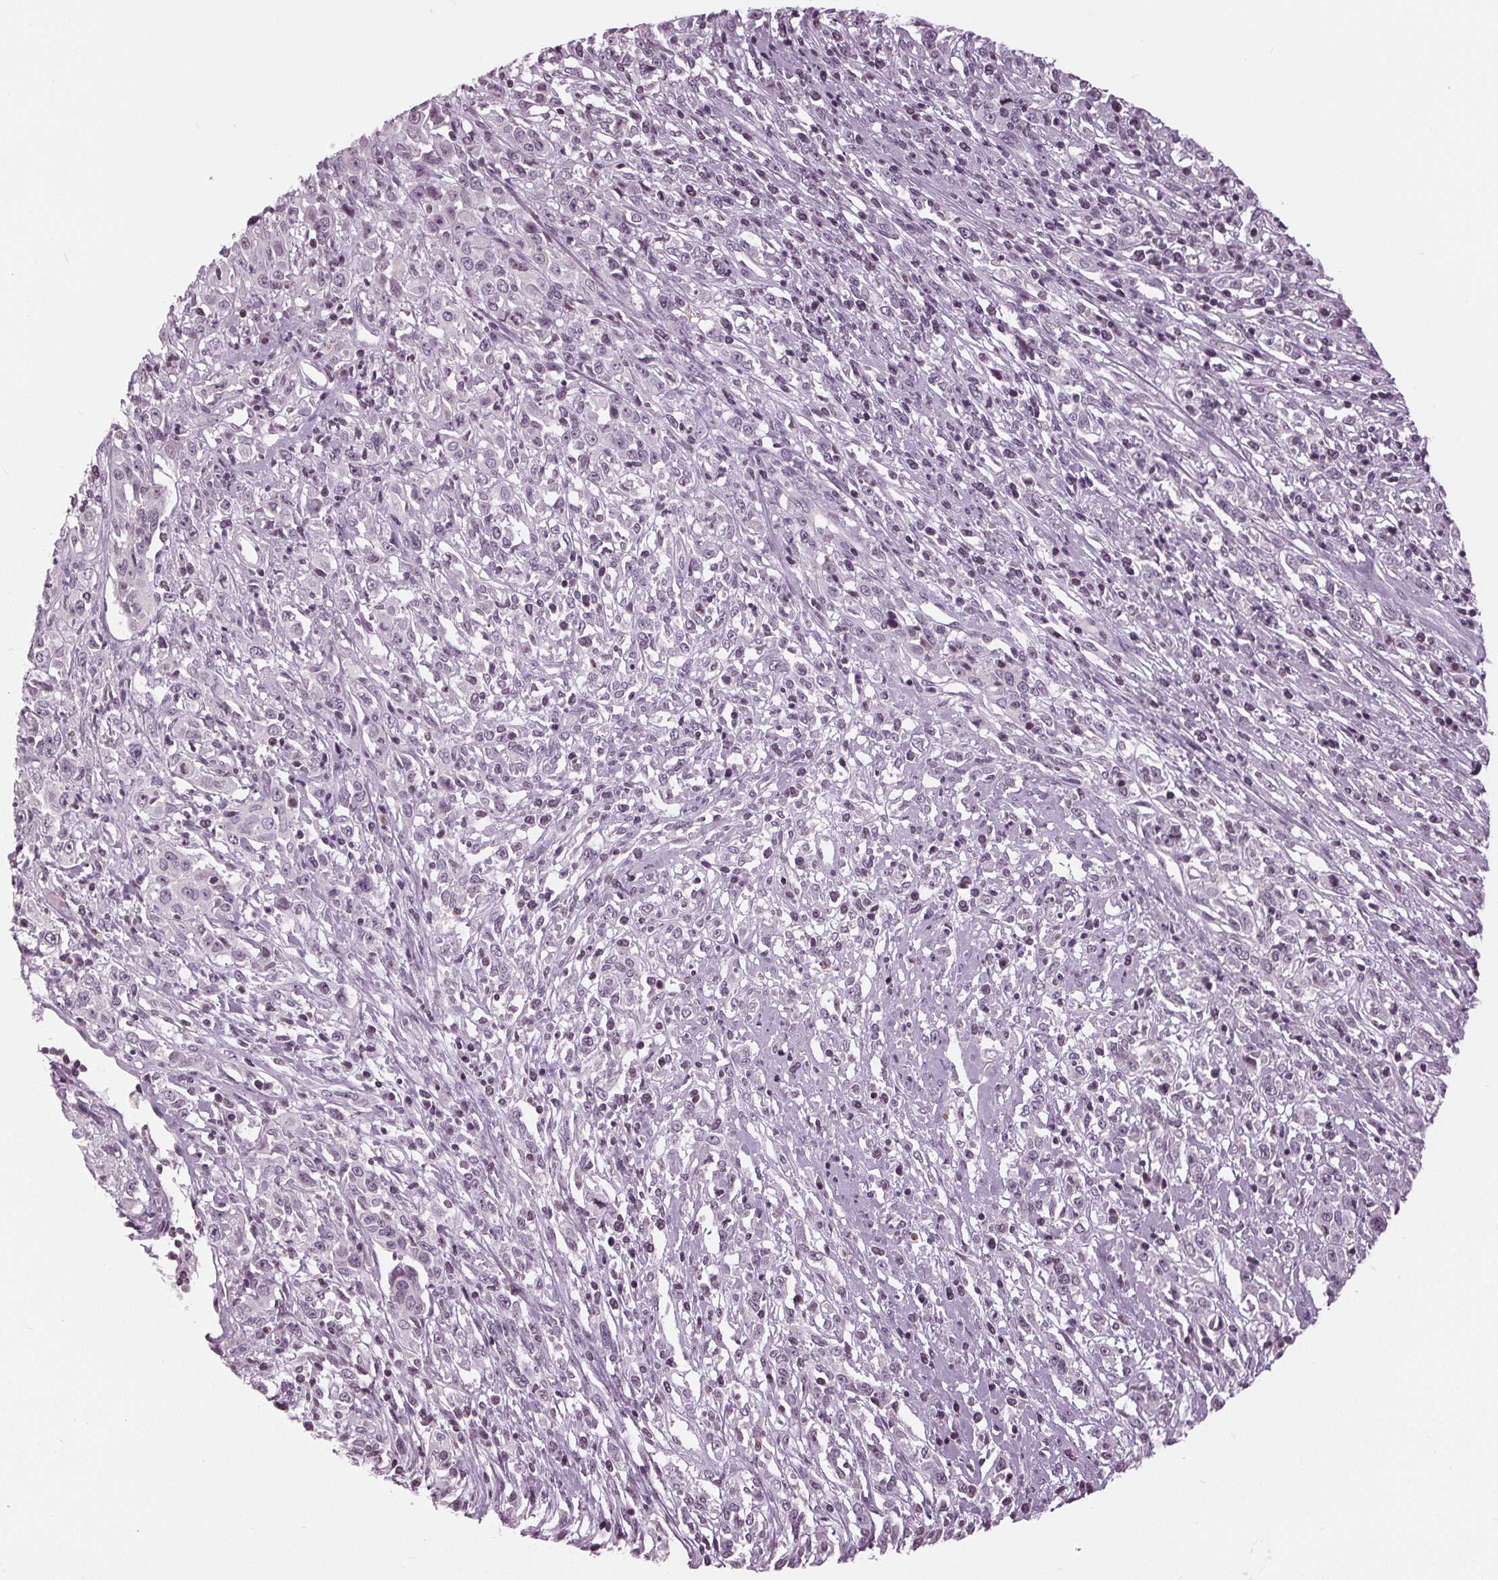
{"staining": {"intensity": "negative", "quantity": "none", "location": "none"}, "tissue": "cervical cancer", "cell_type": "Tumor cells", "image_type": "cancer", "snomed": [{"axis": "morphology", "description": "Adenocarcinoma, NOS"}, {"axis": "topography", "description": "Cervix"}], "caption": "A micrograph of cervical adenocarcinoma stained for a protein demonstrates no brown staining in tumor cells. Brightfield microscopy of immunohistochemistry (IHC) stained with DAB (brown) and hematoxylin (blue), captured at high magnification.", "gene": "SLC9A4", "patient": {"sex": "female", "age": 40}}